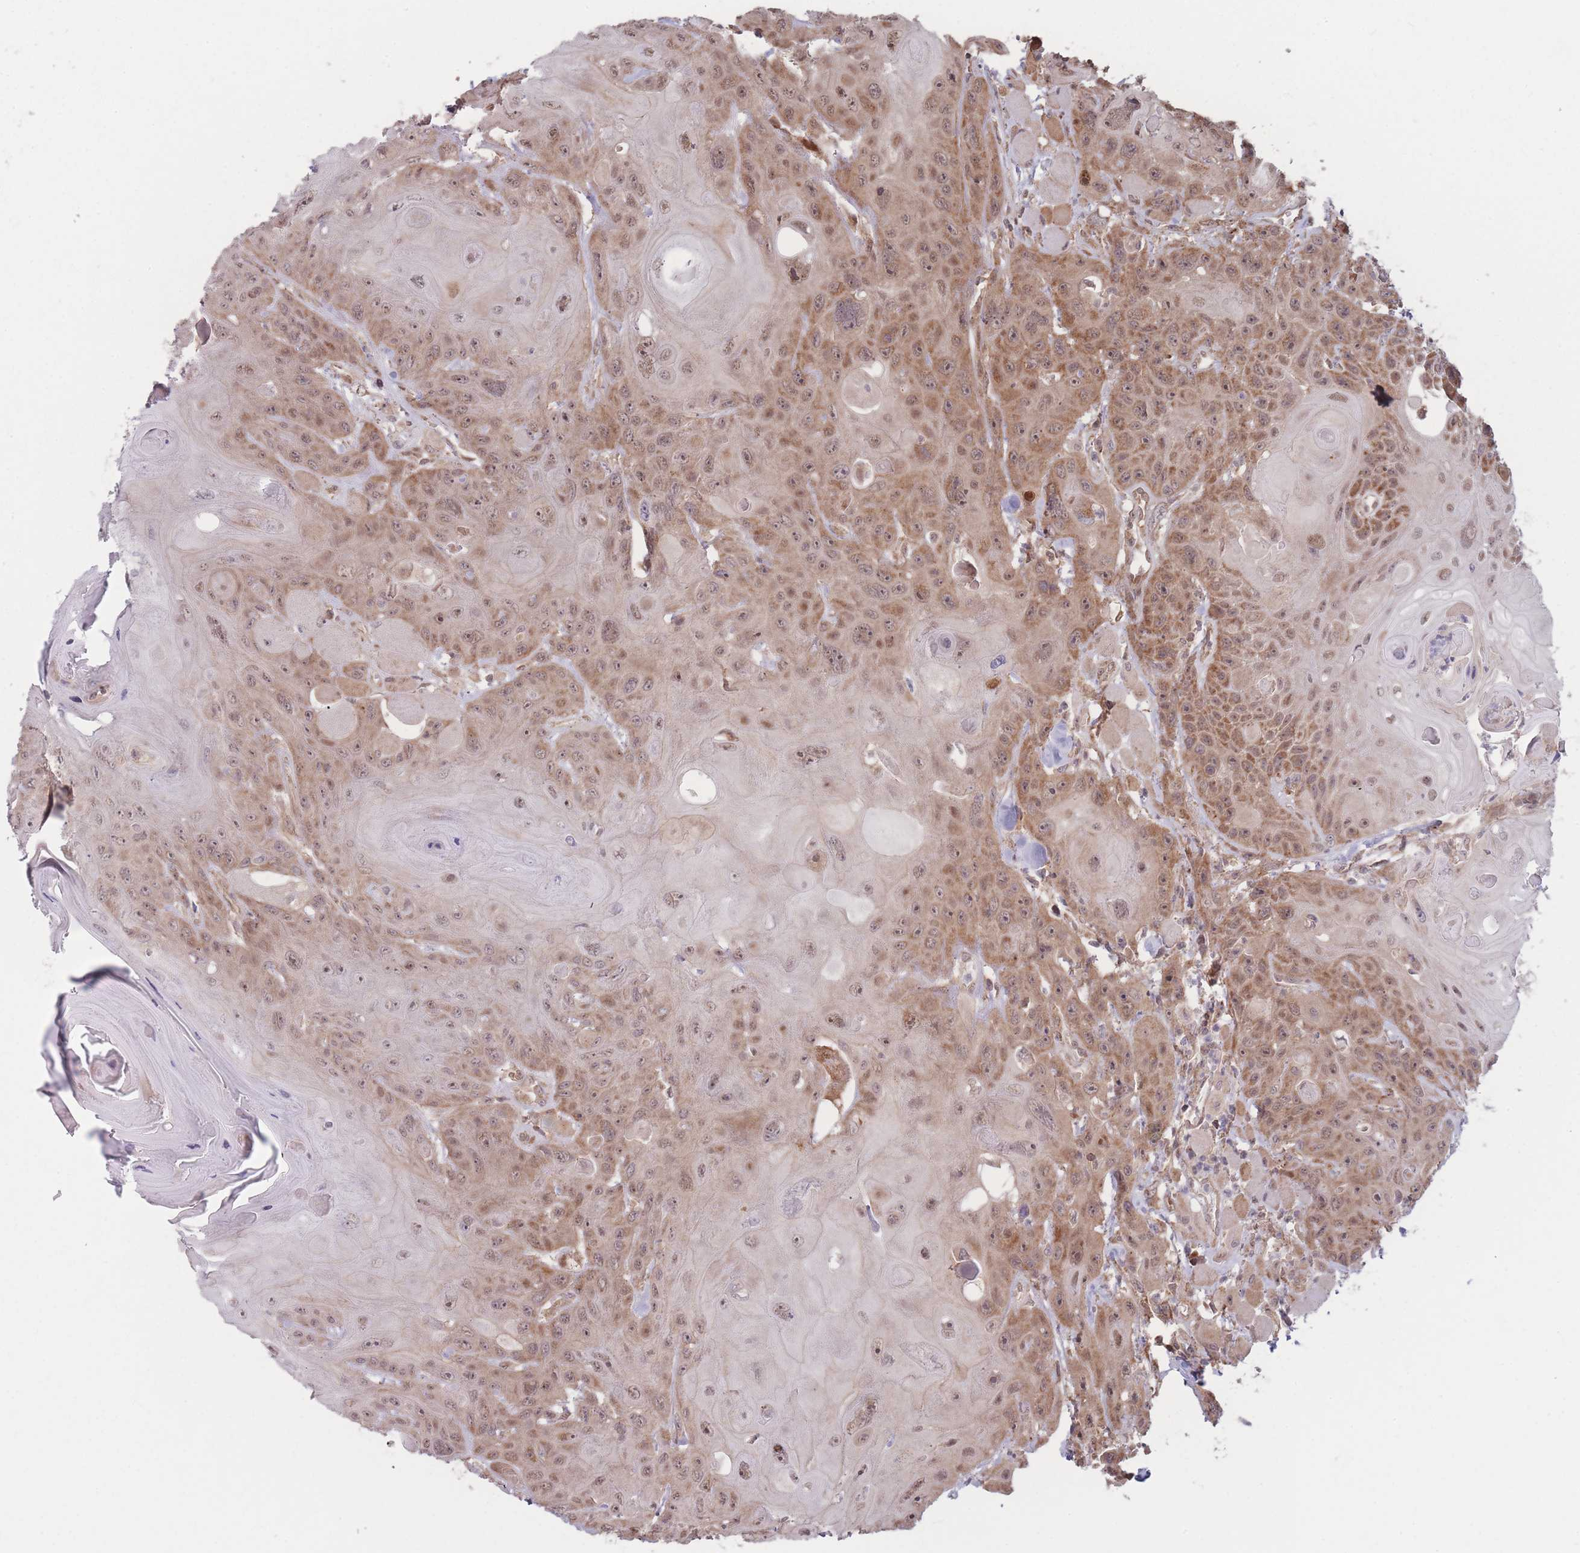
{"staining": {"intensity": "moderate", "quantity": ">75%", "location": "cytoplasmic/membranous,nuclear"}, "tissue": "head and neck cancer", "cell_type": "Tumor cells", "image_type": "cancer", "snomed": [{"axis": "morphology", "description": "Squamous cell carcinoma, NOS"}, {"axis": "topography", "description": "Head-Neck"}], "caption": "Head and neck cancer (squamous cell carcinoma) stained for a protein (brown) demonstrates moderate cytoplasmic/membranous and nuclear positive positivity in approximately >75% of tumor cells.", "gene": "RPS18", "patient": {"sex": "female", "age": 59}}